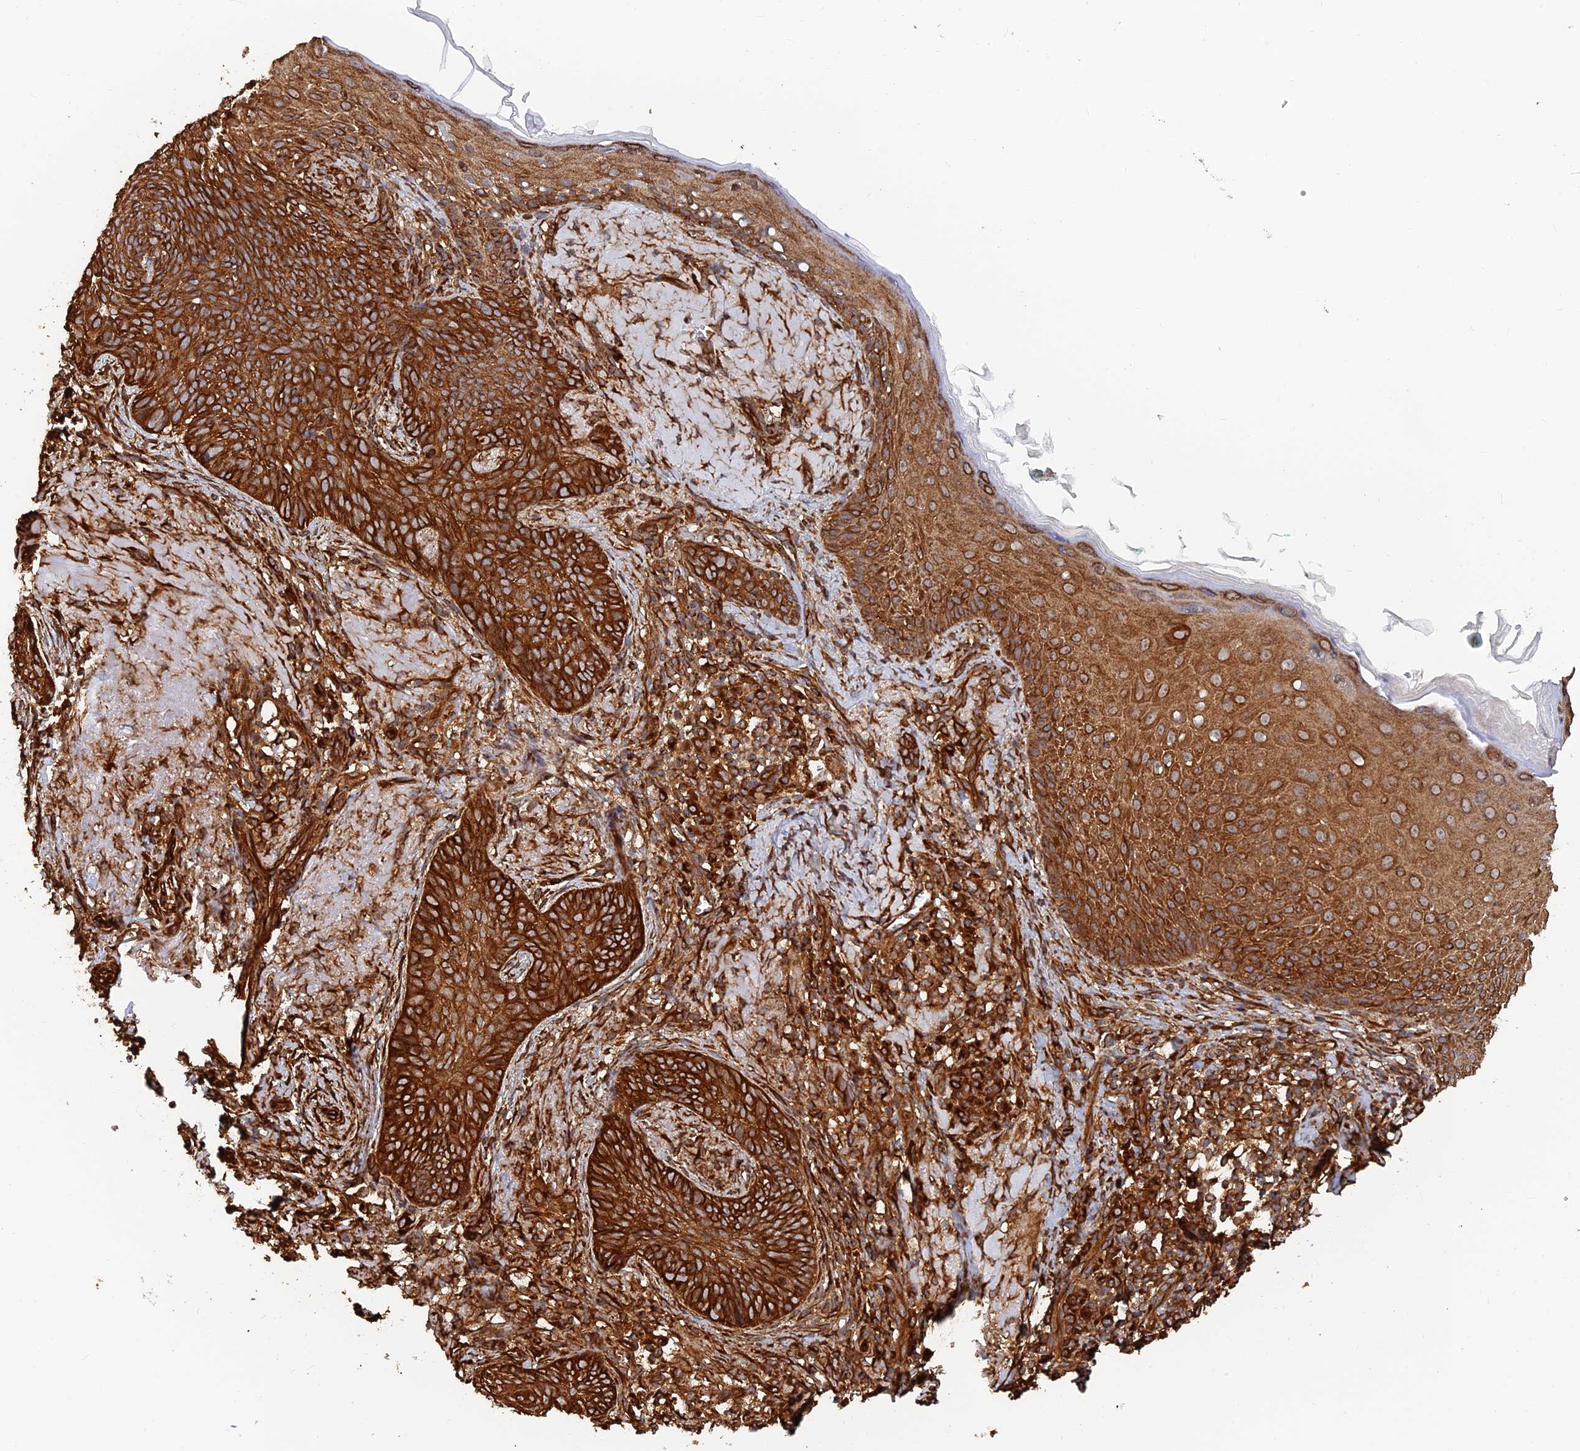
{"staining": {"intensity": "strong", "quantity": ">75%", "location": "cytoplasmic/membranous"}, "tissue": "skin cancer", "cell_type": "Tumor cells", "image_type": "cancer", "snomed": [{"axis": "morphology", "description": "Basal cell carcinoma"}, {"axis": "topography", "description": "Skin"}], "caption": "Tumor cells display high levels of strong cytoplasmic/membranous expression in about >75% of cells in skin cancer (basal cell carcinoma).", "gene": "WBP11", "patient": {"sex": "female", "age": 76}}